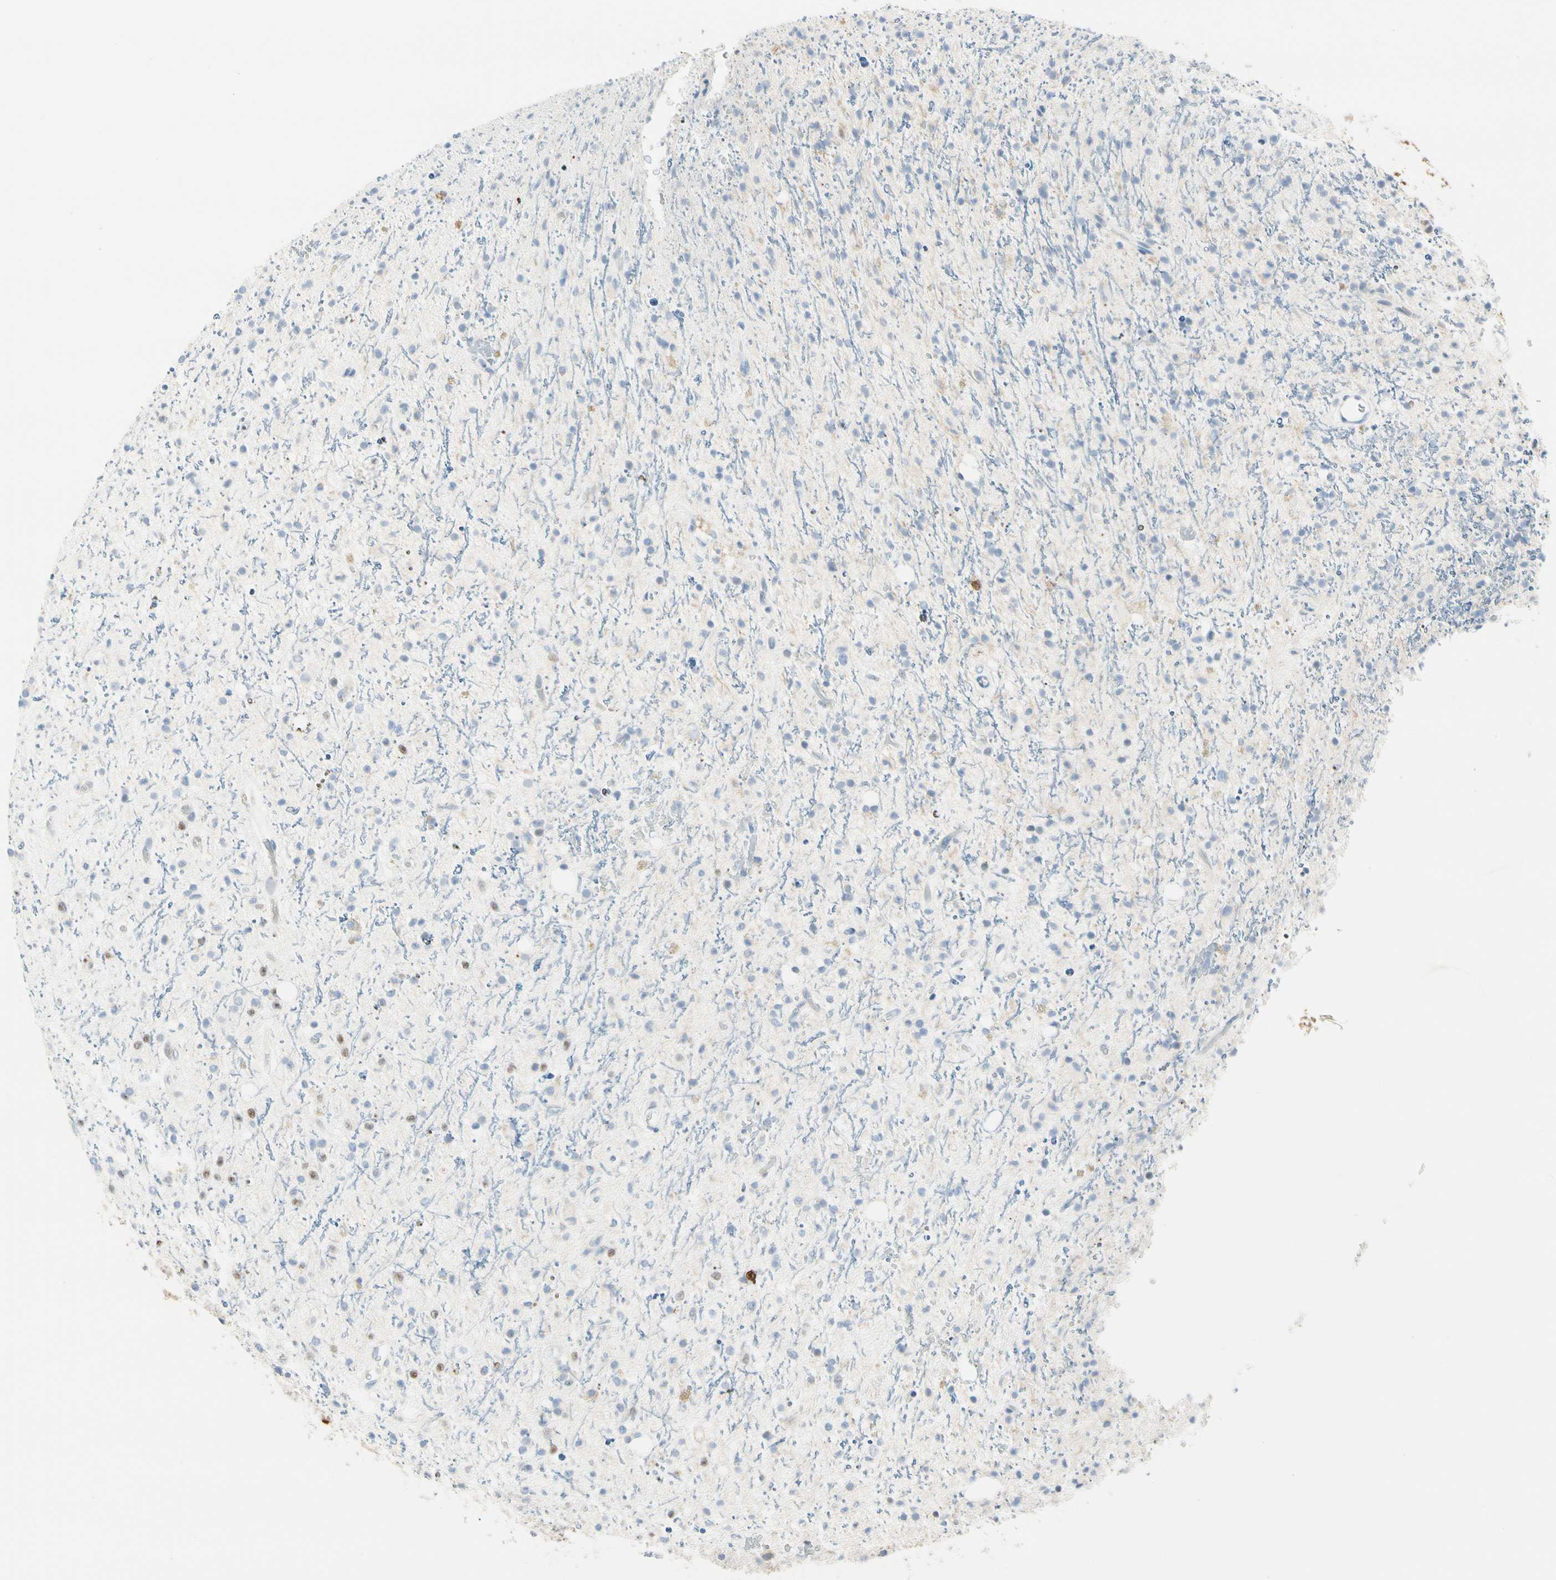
{"staining": {"intensity": "moderate", "quantity": "<25%", "location": "nuclear"}, "tissue": "glioma", "cell_type": "Tumor cells", "image_type": "cancer", "snomed": [{"axis": "morphology", "description": "Glioma, malignant, High grade"}, {"axis": "topography", "description": "Brain"}], "caption": "Glioma was stained to show a protein in brown. There is low levels of moderate nuclear expression in approximately <25% of tumor cells.", "gene": "LAMB3", "patient": {"sex": "male", "age": 47}}